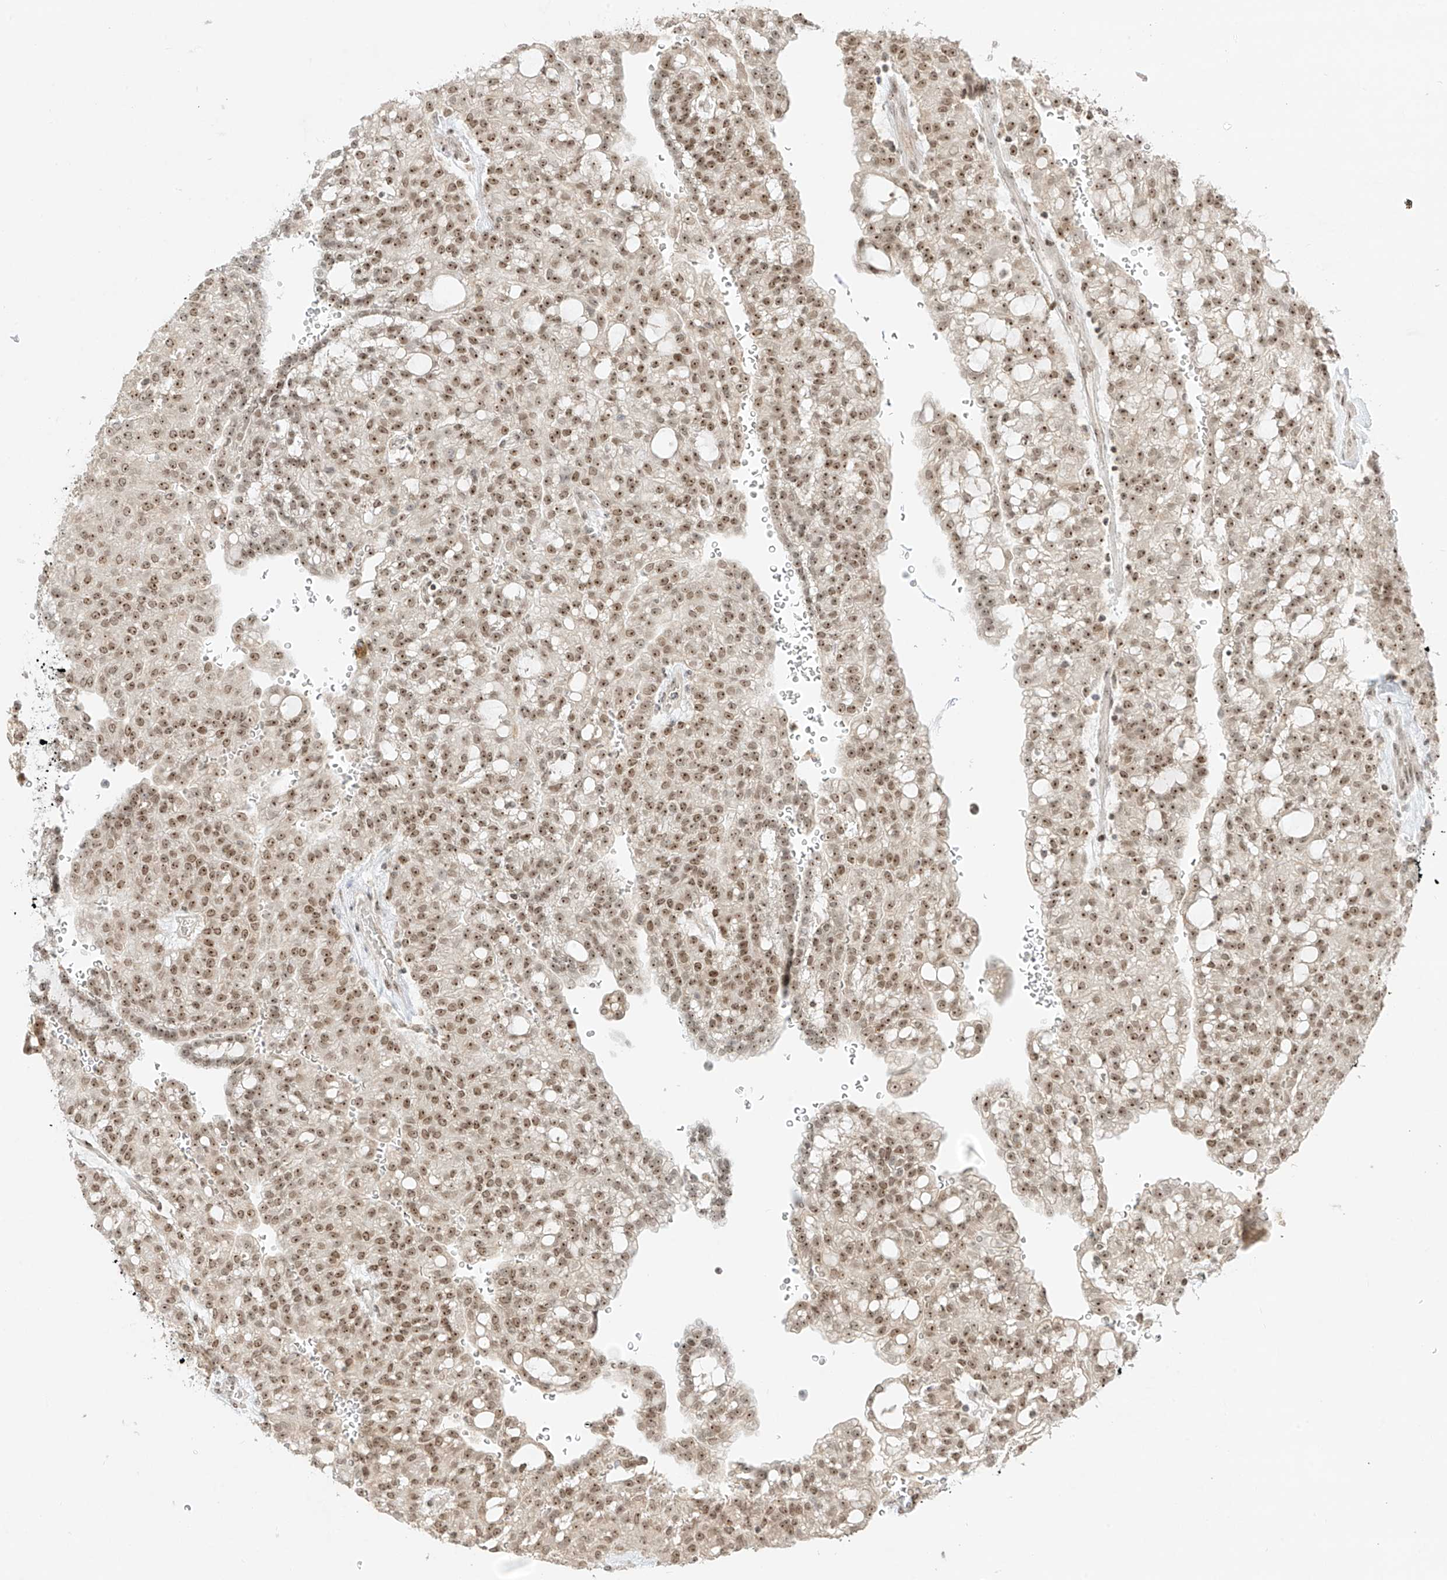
{"staining": {"intensity": "moderate", "quantity": ">75%", "location": "cytoplasmic/membranous,nuclear"}, "tissue": "renal cancer", "cell_type": "Tumor cells", "image_type": "cancer", "snomed": [{"axis": "morphology", "description": "Adenocarcinoma, NOS"}, {"axis": "topography", "description": "Kidney"}], "caption": "Approximately >75% of tumor cells in human adenocarcinoma (renal) demonstrate moderate cytoplasmic/membranous and nuclear protein positivity as visualized by brown immunohistochemical staining.", "gene": "ZNF512", "patient": {"sex": "male", "age": 63}}